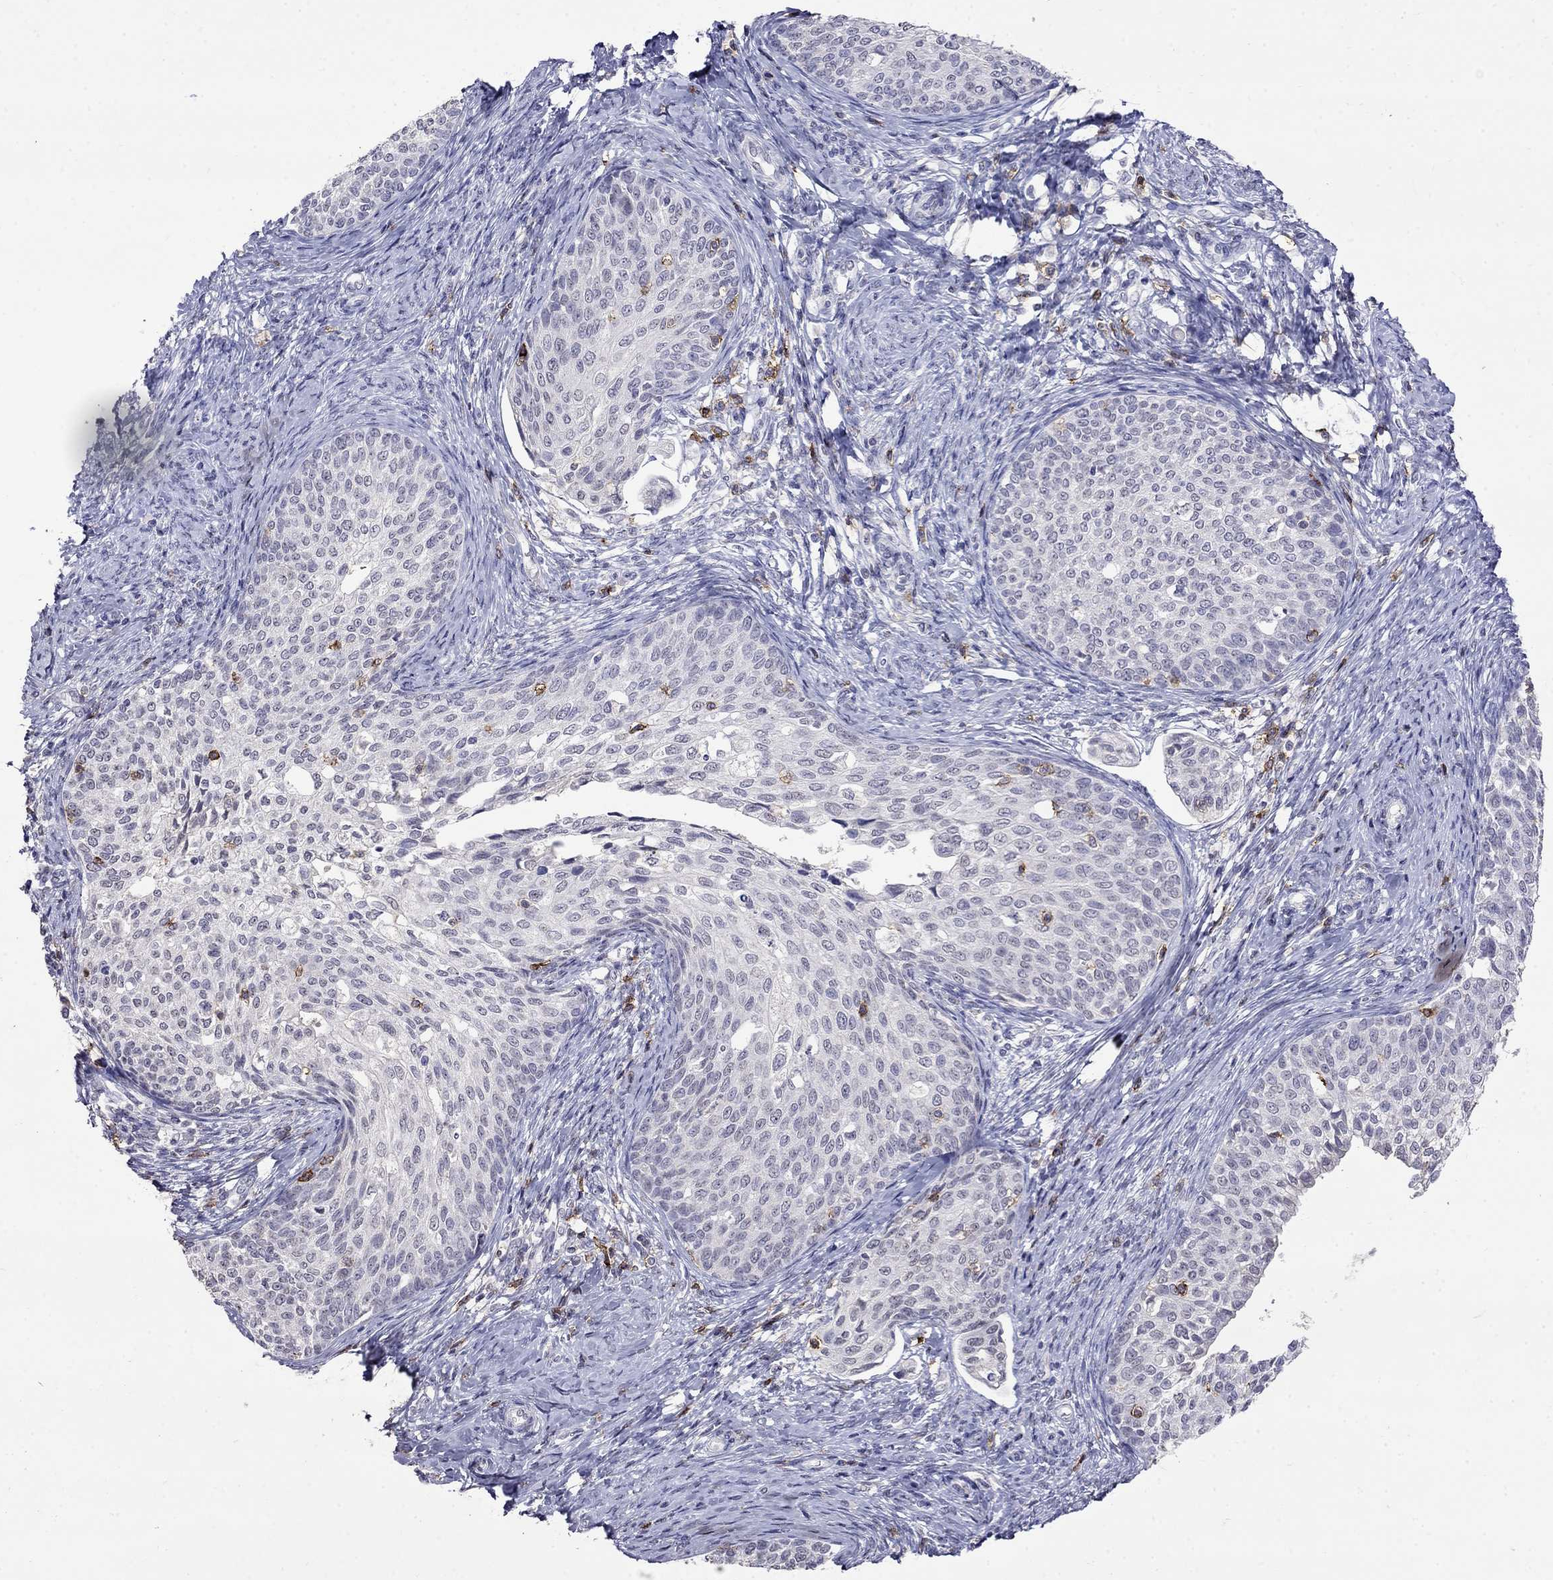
{"staining": {"intensity": "negative", "quantity": "none", "location": "none"}, "tissue": "cervical cancer", "cell_type": "Tumor cells", "image_type": "cancer", "snomed": [{"axis": "morphology", "description": "Squamous cell carcinoma, NOS"}, {"axis": "topography", "description": "Cervix"}], "caption": "Tumor cells show no significant protein expression in cervical cancer.", "gene": "CD8B", "patient": {"sex": "female", "age": 51}}